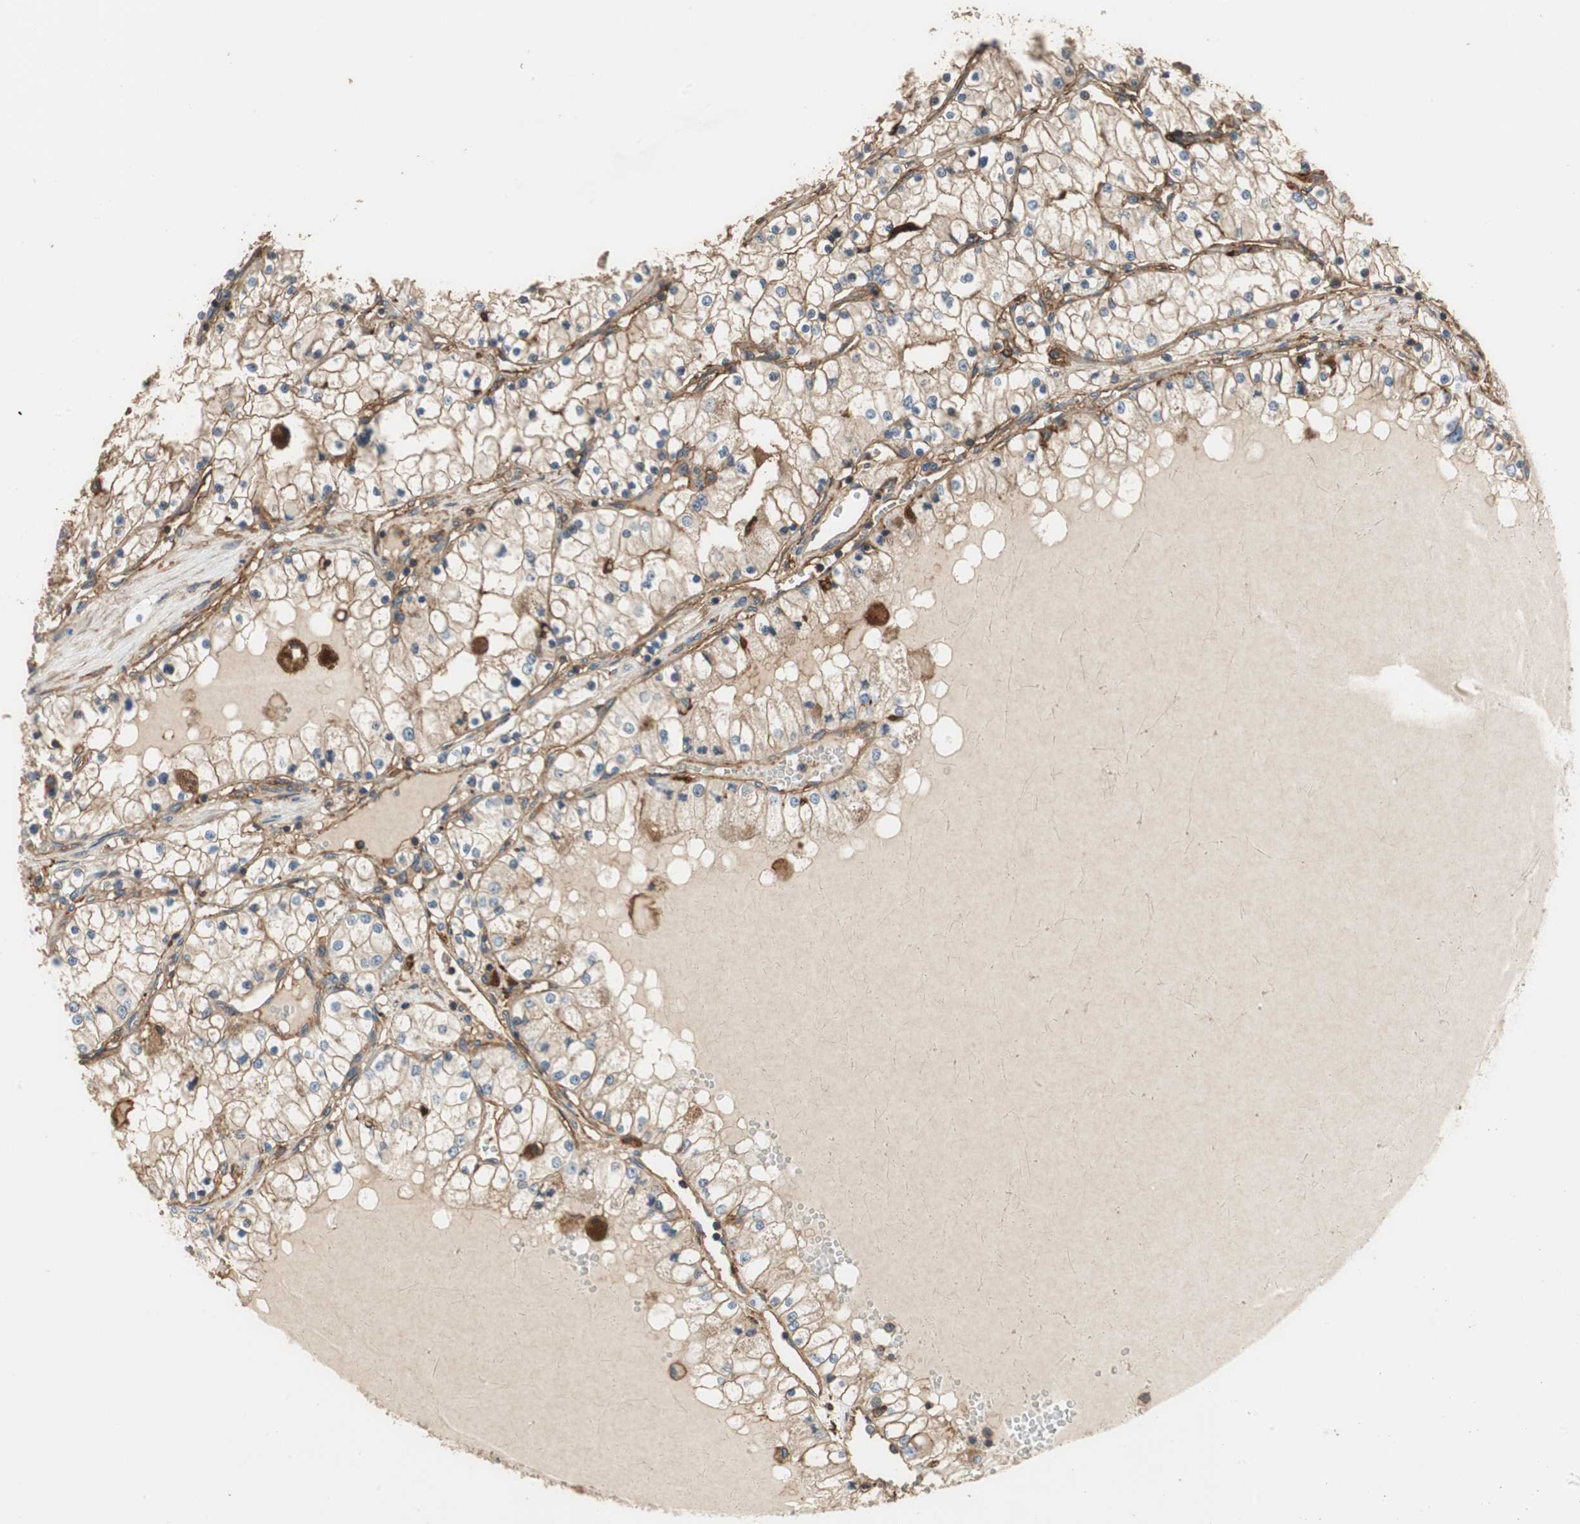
{"staining": {"intensity": "negative", "quantity": "none", "location": "none"}, "tissue": "renal cancer", "cell_type": "Tumor cells", "image_type": "cancer", "snomed": [{"axis": "morphology", "description": "Adenocarcinoma, NOS"}, {"axis": "topography", "description": "Kidney"}], "caption": "An image of human renal cancer is negative for staining in tumor cells. (Stains: DAB immunohistochemistry (IHC) with hematoxylin counter stain, Microscopy: brightfield microscopy at high magnification).", "gene": "IL1RL1", "patient": {"sex": "male", "age": 68}}